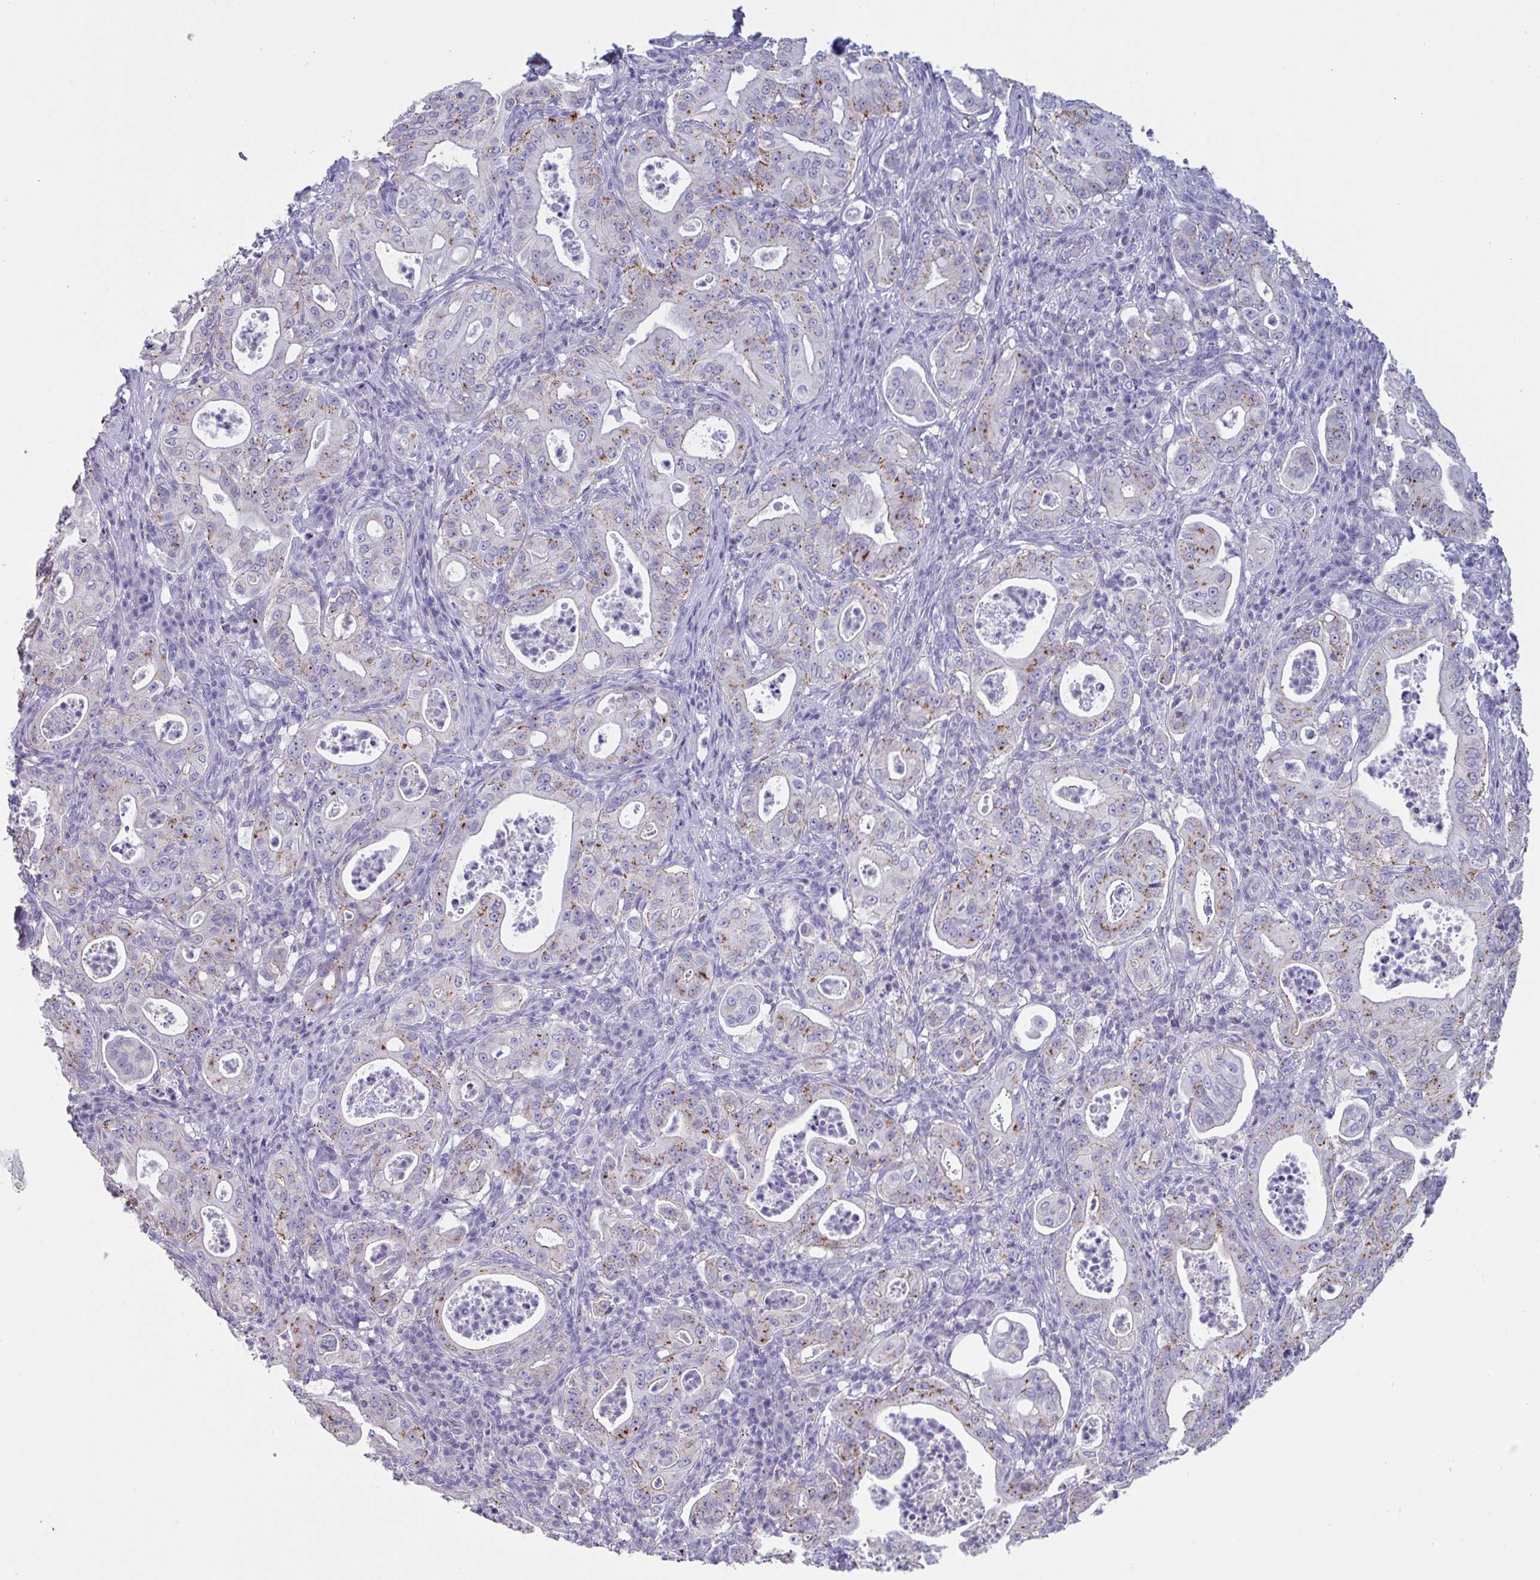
{"staining": {"intensity": "moderate", "quantity": "25%-75%", "location": "cytoplasmic/membranous"}, "tissue": "pancreatic cancer", "cell_type": "Tumor cells", "image_type": "cancer", "snomed": [{"axis": "morphology", "description": "Adenocarcinoma, NOS"}, {"axis": "topography", "description": "Pancreas"}], "caption": "Moderate cytoplasmic/membranous positivity for a protein is identified in about 25%-75% of tumor cells of adenocarcinoma (pancreatic) using immunohistochemistry.", "gene": "CHMP5", "patient": {"sex": "male", "age": 71}}